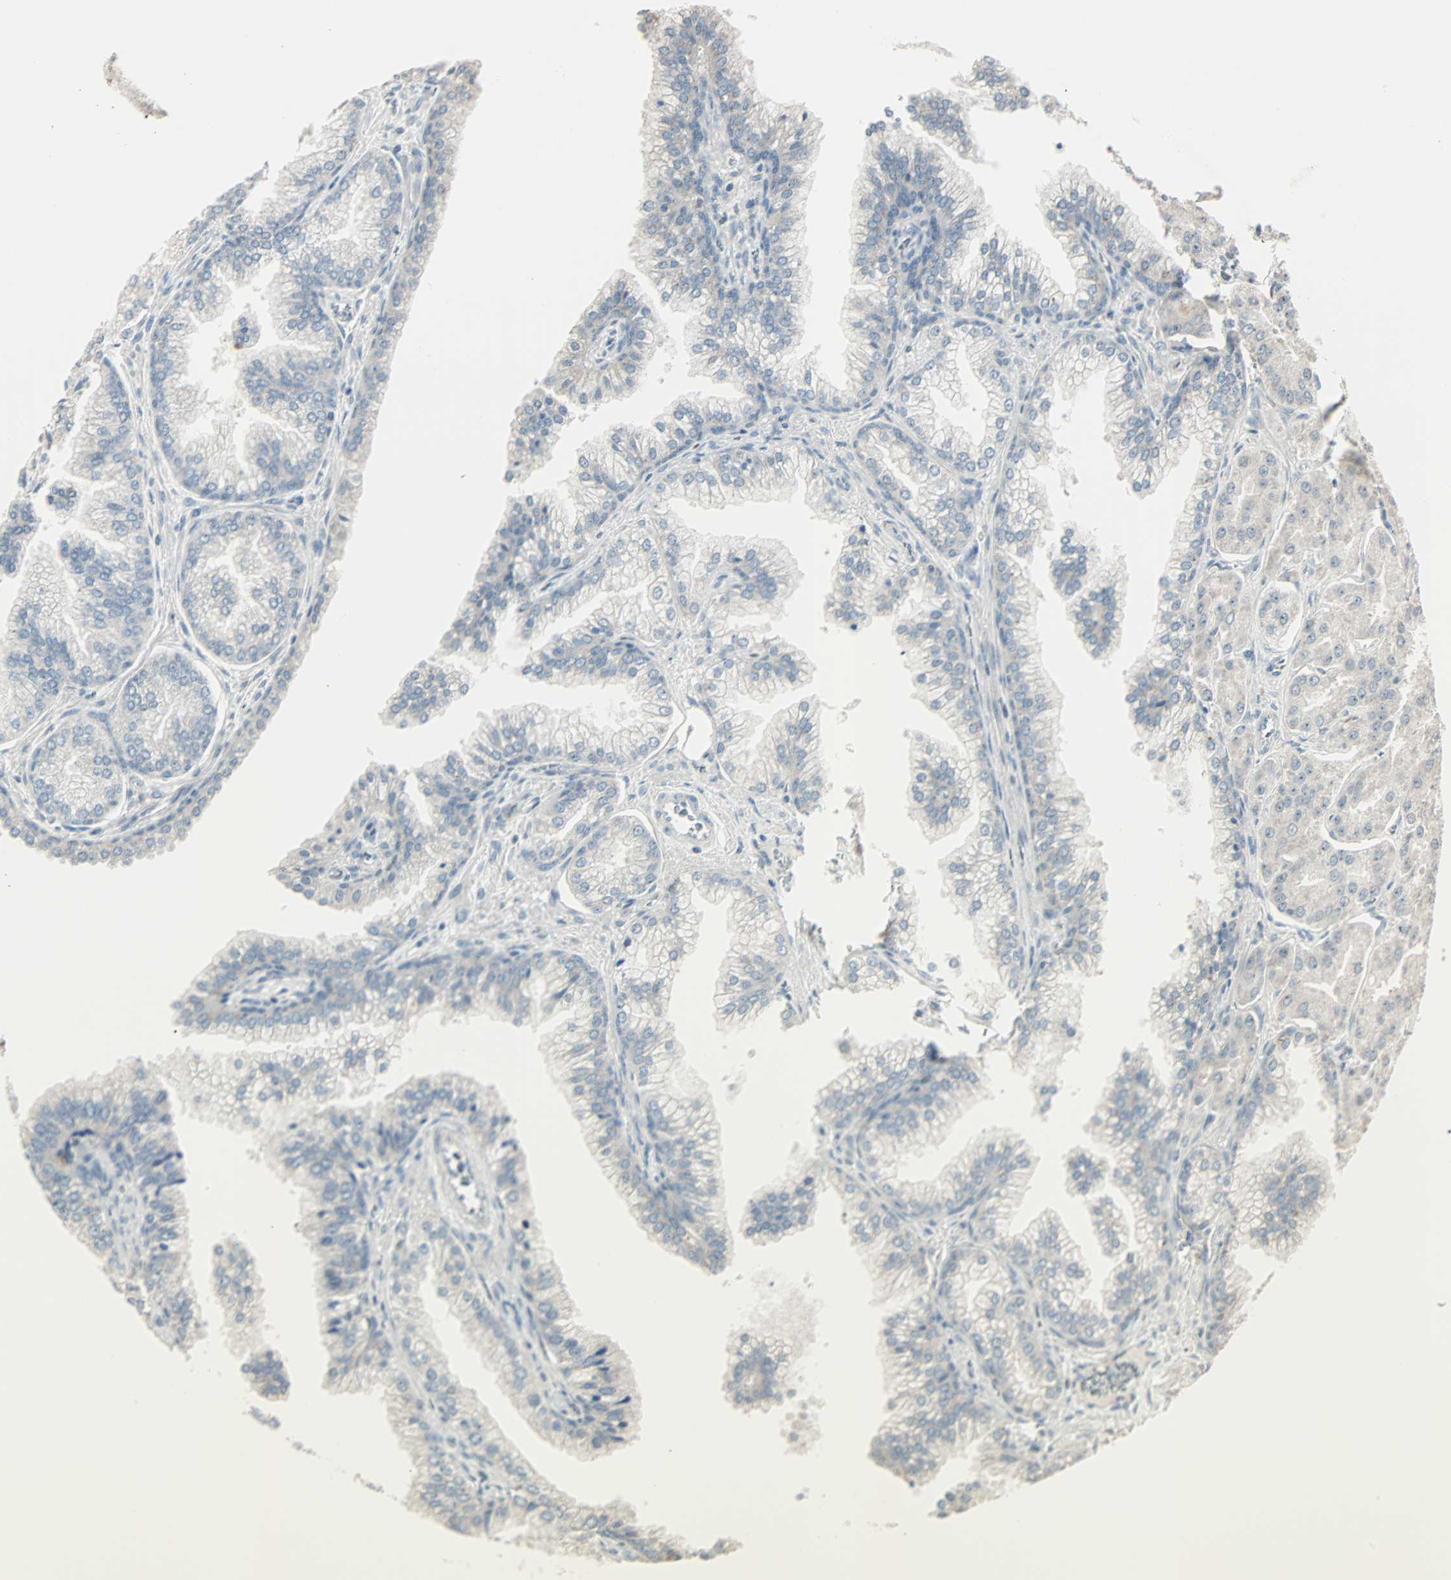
{"staining": {"intensity": "weak", "quantity": ">75%", "location": "cytoplasmic/membranous,nuclear"}, "tissue": "prostate cancer", "cell_type": "Tumor cells", "image_type": "cancer", "snomed": [{"axis": "morphology", "description": "Adenocarcinoma, Low grade"}, {"axis": "topography", "description": "Prostate"}], "caption": "Approximately >75% of tumor cells in prostate cancer (low-grade adenocarcinoma) reveal weak cytoplasmic/membranous and nuclear protein expression as visualized by brown immunohistochemical staining.", "gene": "KDM4A", "patient": {"sex": "male", "age": 59}}